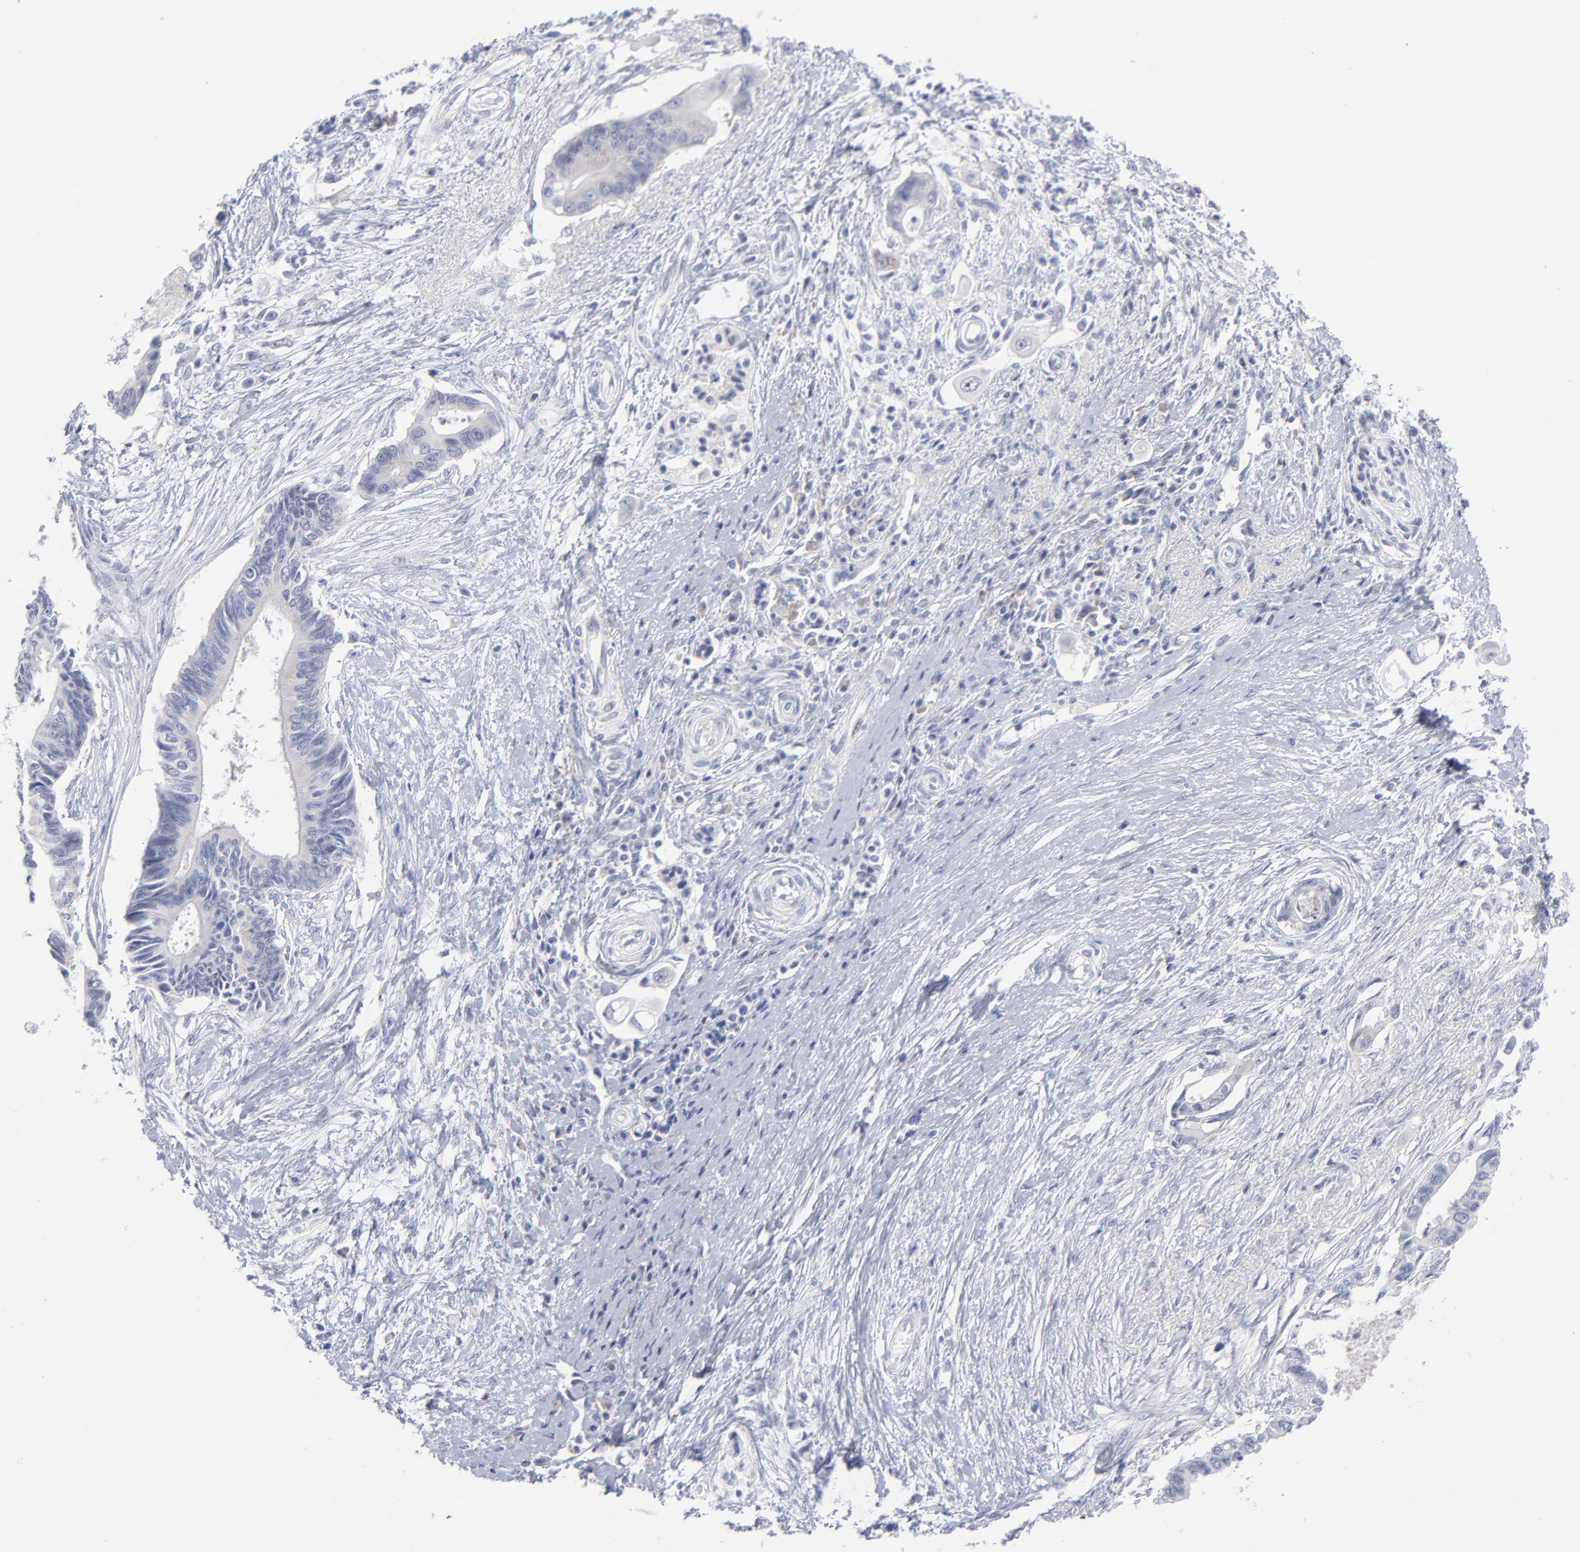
{"staining": {"intensity": "negative", "quantity": "none", "location": "none"}, "tissue": "pancreatic cancer", "cell_type": "Tumor cells", "image_type": "cancer", "snomed": [{"axis": "morphology", "description": "Adenocarcinoma, NOS"}, {"axis": "topography", "description": "Pancreas"}], "caption": "Tumor cells show no significant positivity in pancreatic cancer. (DAB immunohistochemistry (IHC) with hematoxylin counter stain).", "gene": "RPS24", "patient": {"sex": "female", "age": 70}}